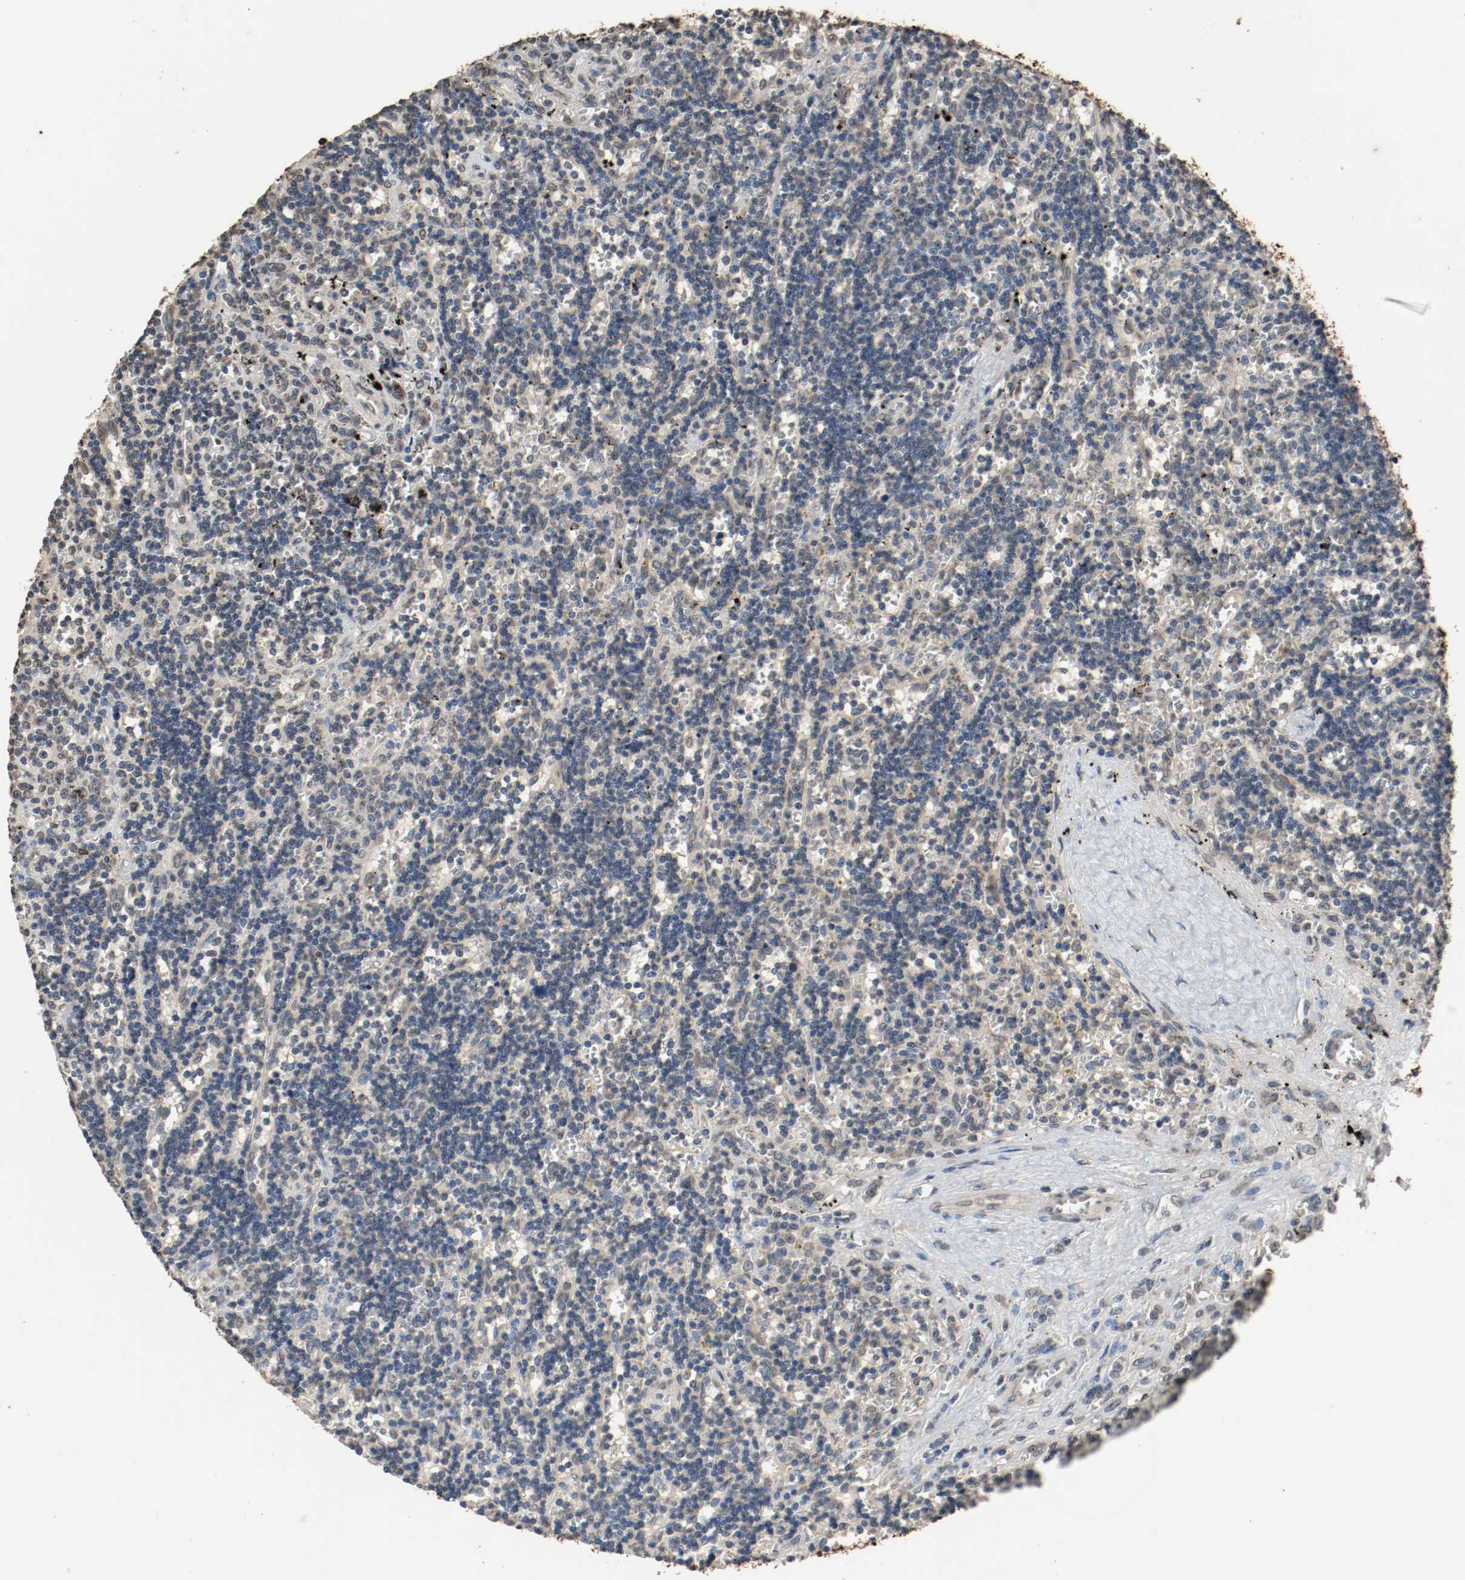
{"staining": {"intensity": "weak", "quantity": "<25%", "location": "cytoplasmic/membranous"}, "tissue": "lymphoma", "cell_type": "Tumor cells", "image_type": "cancer", "snomed": [{"axis": "morphology", "description": "Malignant lymphoma, non-Hodgkin's type, Low grade"}, {"axis": "topography", "description": "Spleen"}], "caption": "Tumor cells are negative for brown protein staining in lymphoma.", "gene": "RTN4", "patient": {"sex": "male", "age": 60}}